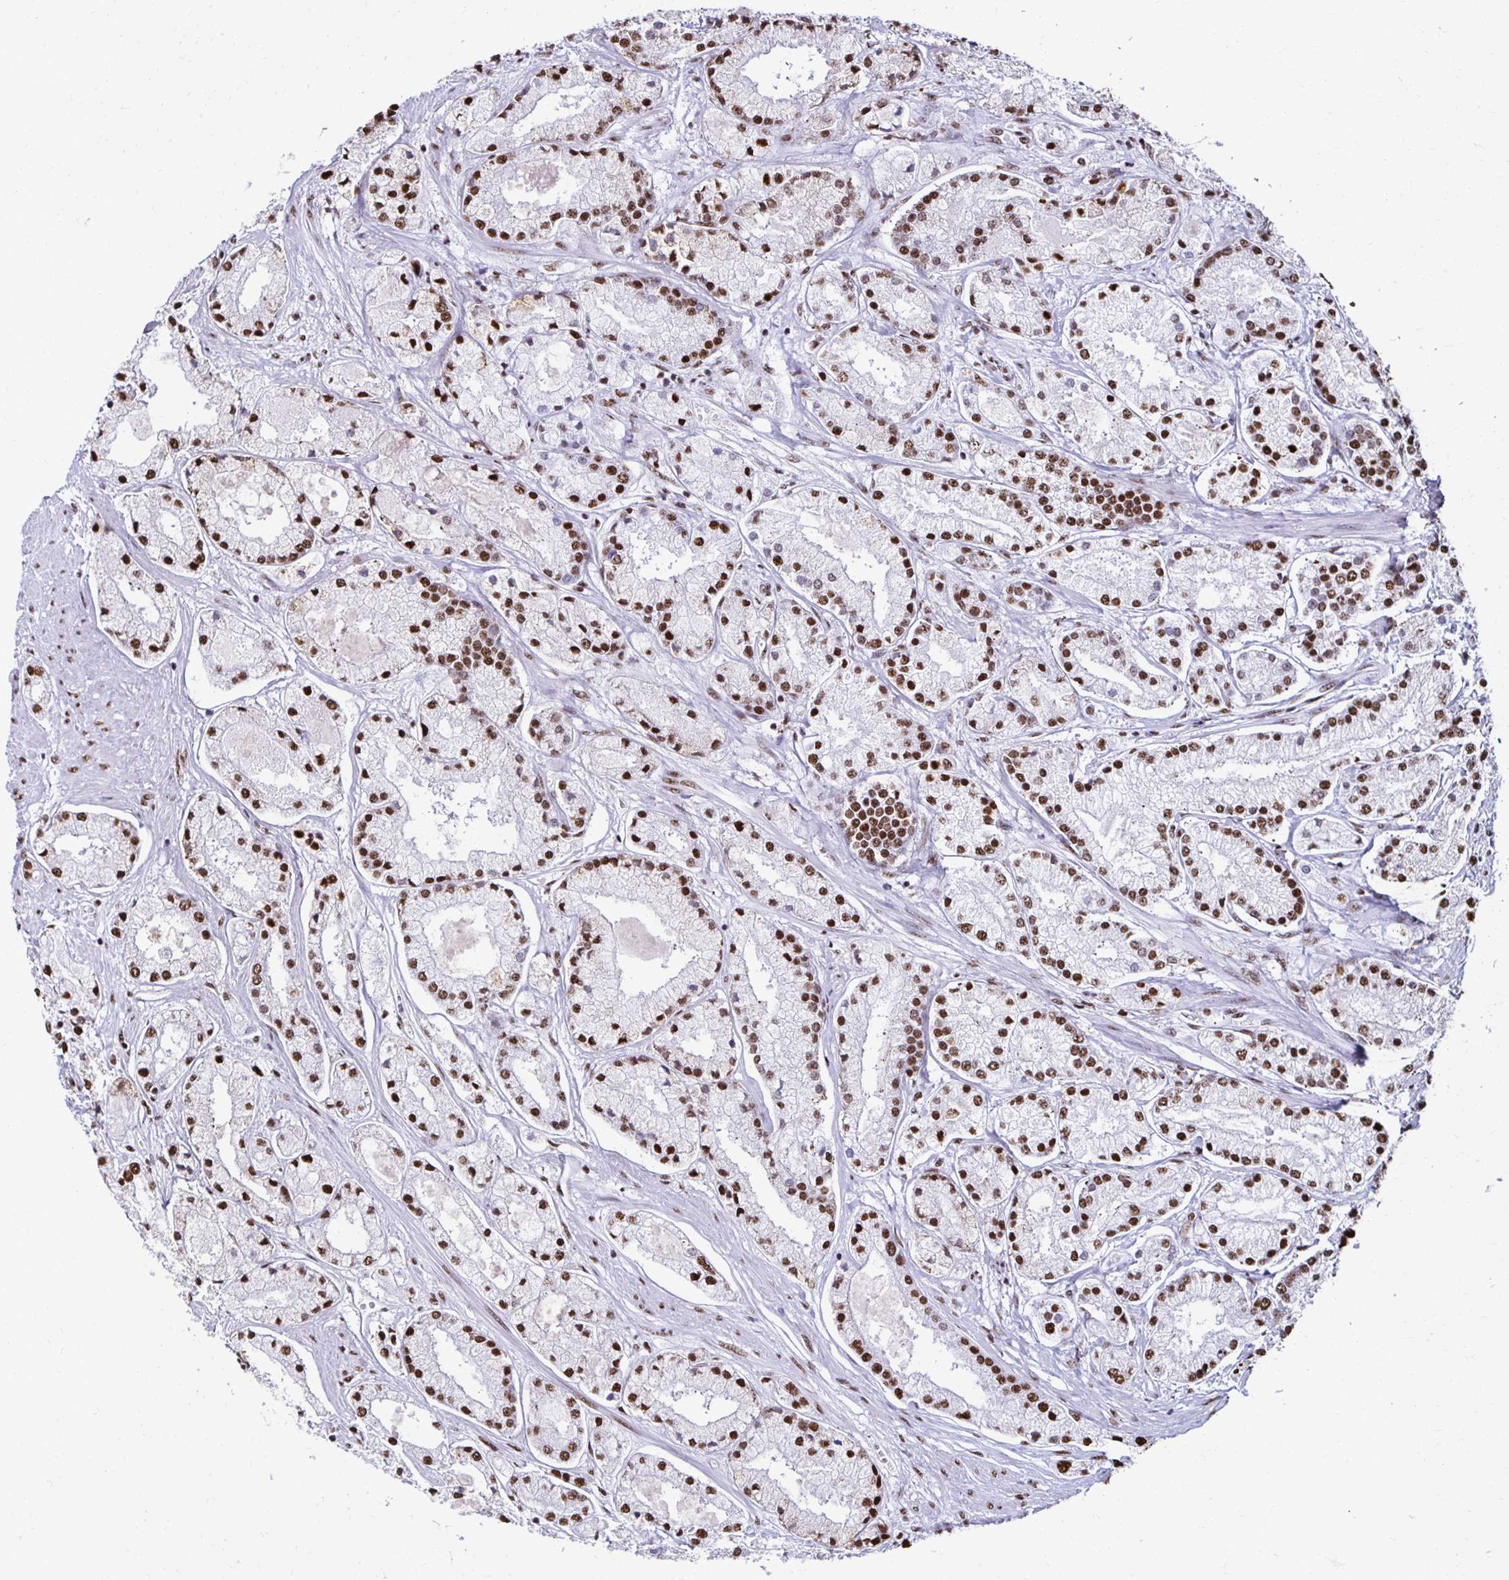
{"staining": {"intensity": "strong", "quantity": ">75%", "location": "nuclear"}, "tissue": "prostate cancer", "cell_type": "Tumor cells", "image_type": "cancer", "snomed": [{"axis": "morphology", "description": "Adenocarcinoma, High grade"}, {"axis": "topography", "description": "Prostate"}], "caption": "Strong nuclear staining is identified in about >75% of tumor cells in prostate cancer.", "gene": "NONO", "patient": {"sex": "male", "age": 67}}